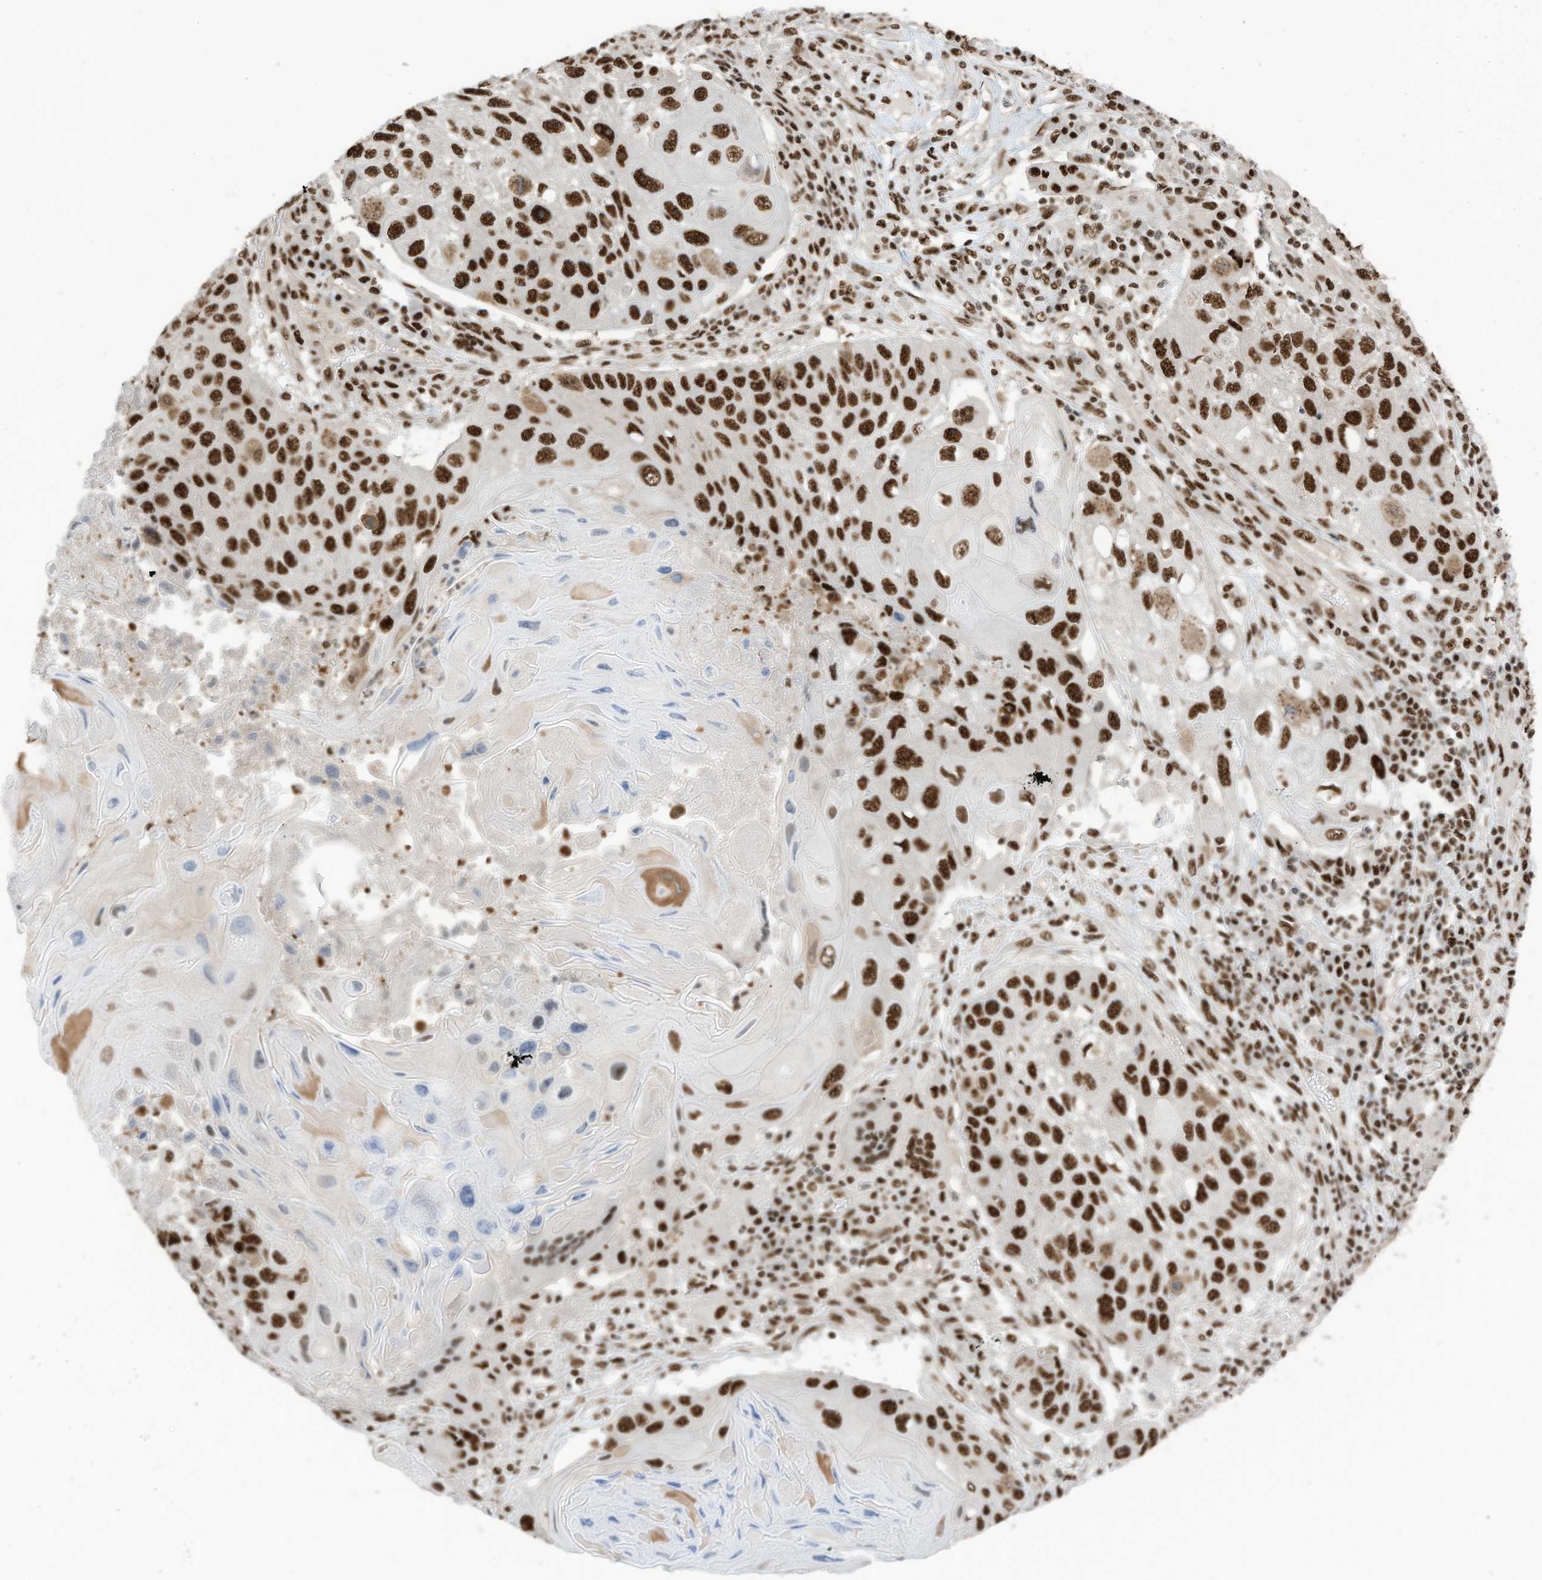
{"staining": {"intensity": "strong", "quantity": ">75%", "location": "nuclear"}, "tissue": "lung cancer", "cell_type": "Tumor cells", "image_type": "cancer", "snomed": [{"axis": "morphology", "description": "Squamous cell carcinoma, NOS"}, {"axis": "topography", "description": "Lung"}], "caption": "This image demonstrates IHC staining of human lung cancer, with high strong nuclear staining in about >75% of tumor cells.", "gene": "SF3A3", "patient": {"sex": "male", "age": 61}}